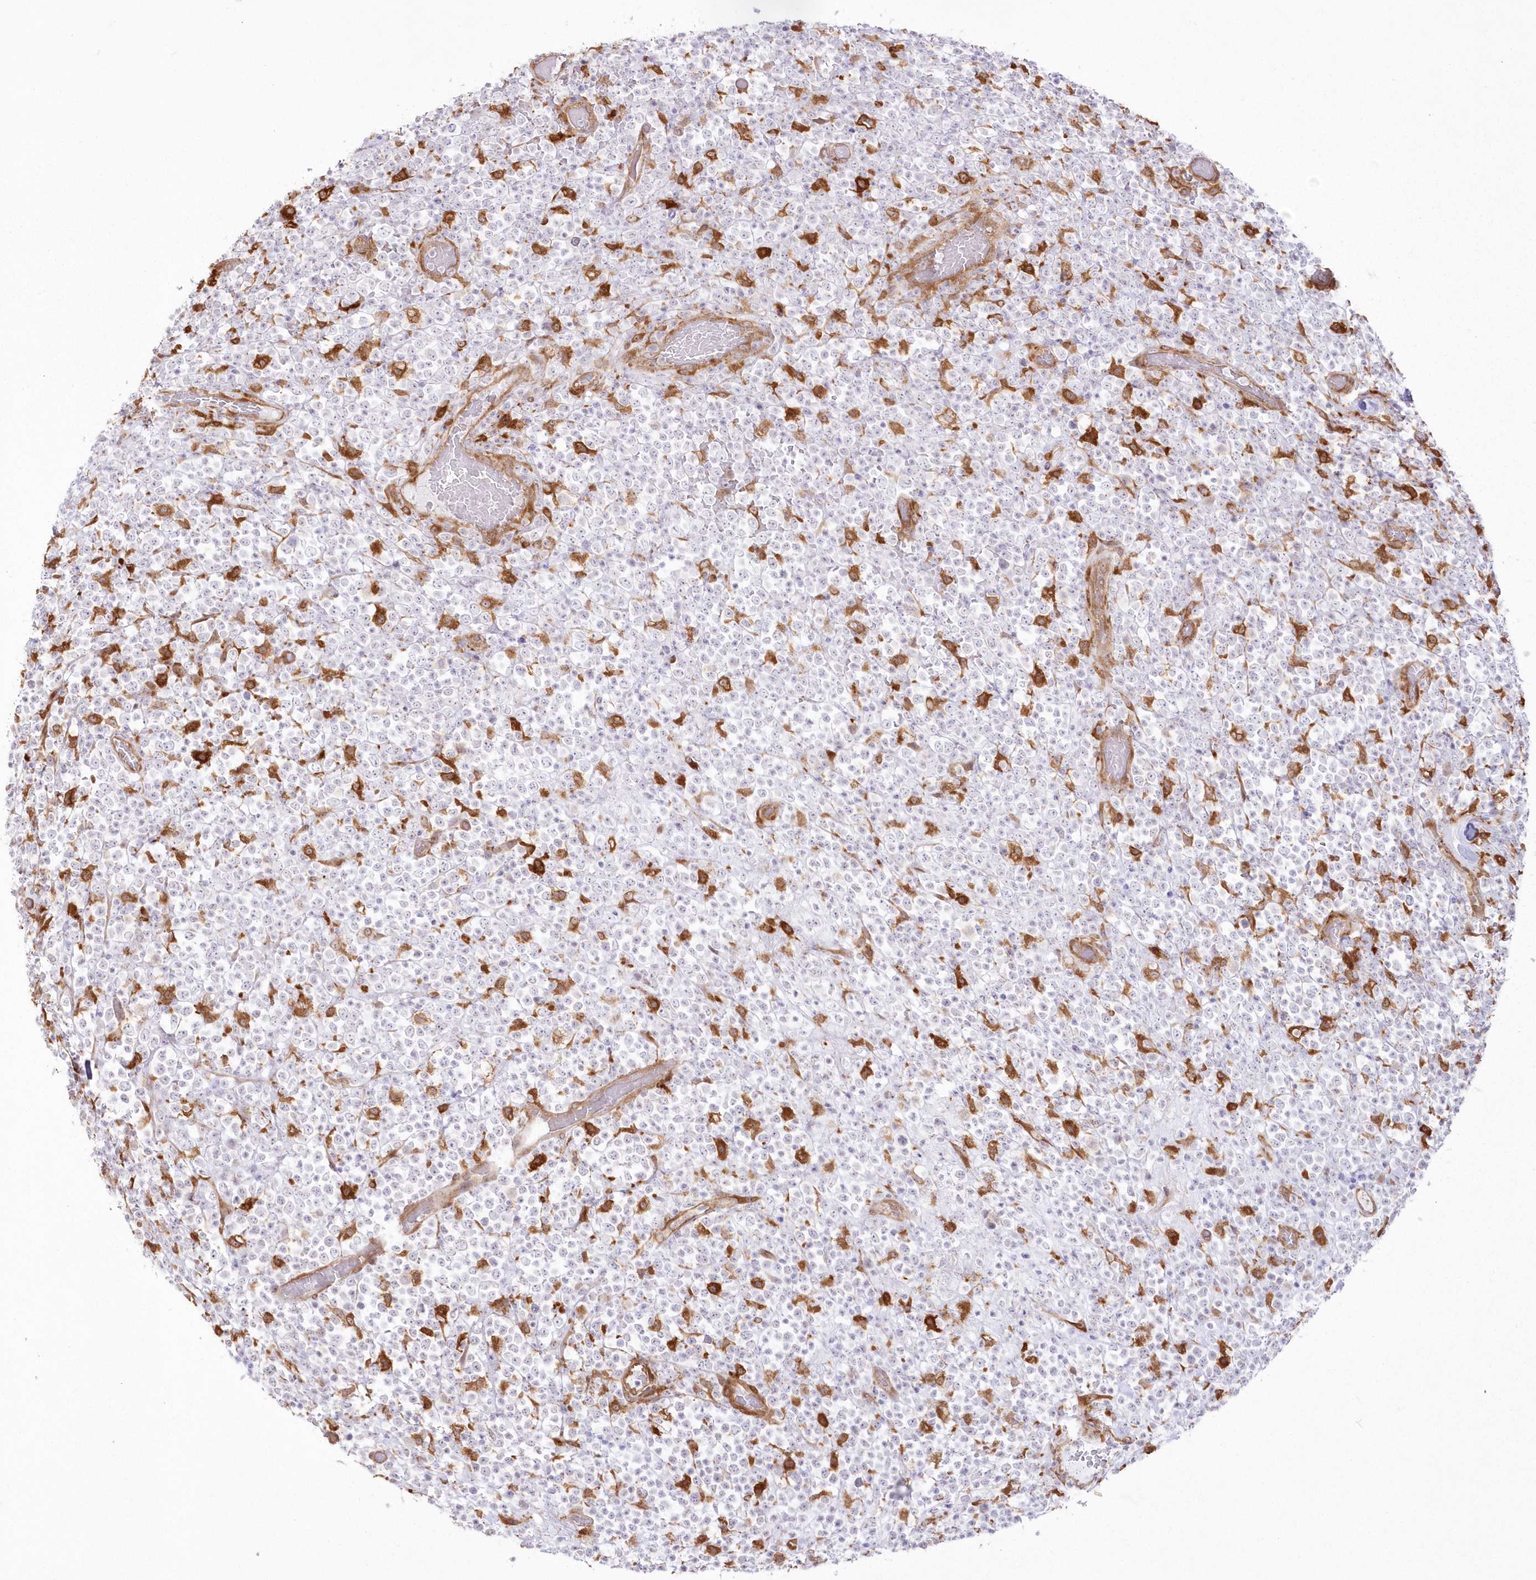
{"staining": {"intensity": "negative", "quantity": "none", "location": "none"}, "tissue": "lymphoma", "cell_type": "Tumor cells", "image_type": "cancer", "snomed": [{"axis": "morphology", "description": "Malignant lymphoma, non-Hodgkin's type, High grade"}, {"axis": "topography", "description": "Colon"}], "caption": "This is an immunohistochemistry micrograph of human lymphoma. There is no expression in tumor cells.", "gene": "SH3PXD2B", "patient": {"sex": "female", "age": 53}}